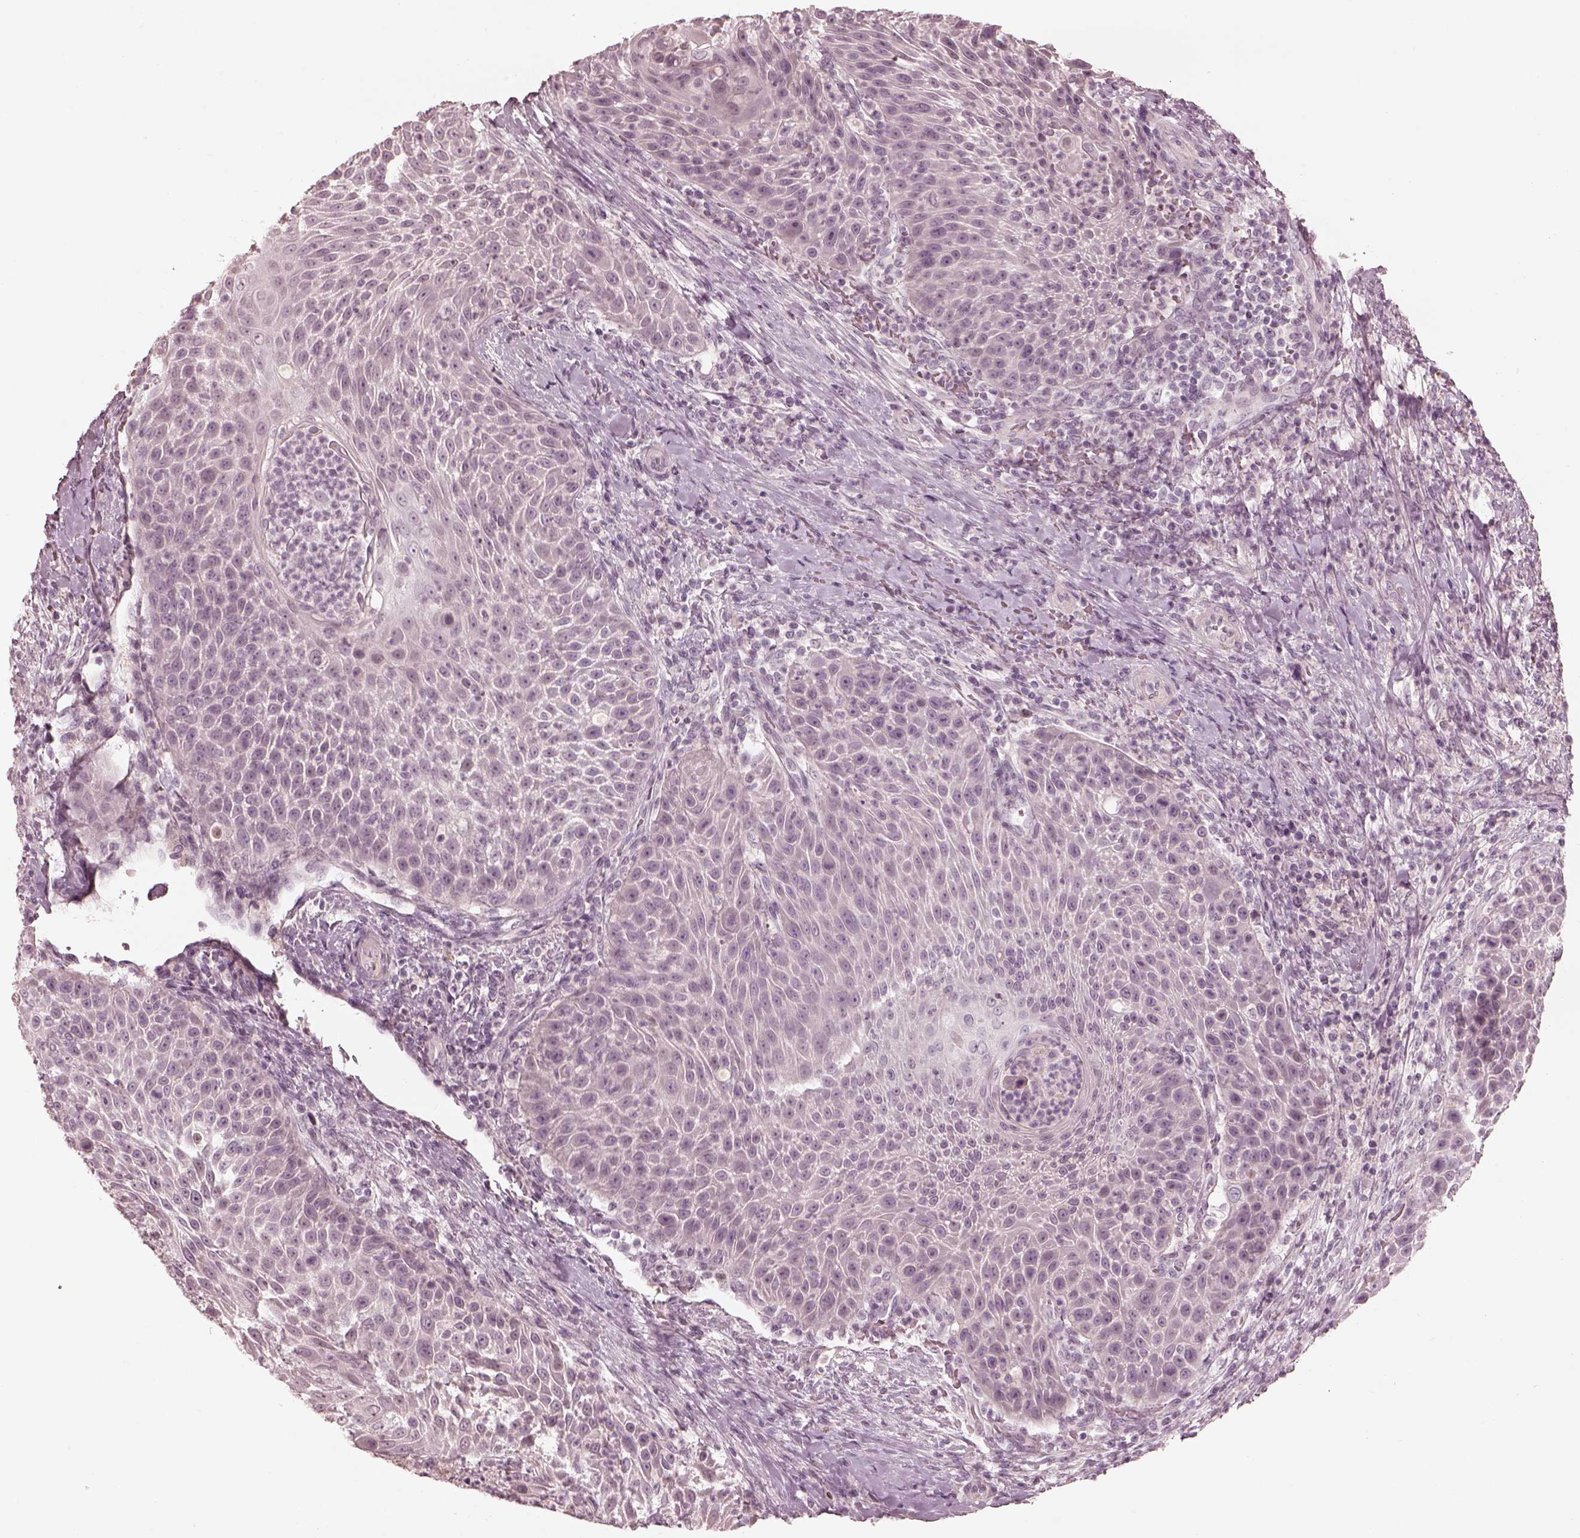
{"staining": {"intensity": "negative", "quantity": "none", "location": "none"}, "tissue": "head and neck cancer", "cell_type": "Tumor cells", "image_type": "cancer", "snomed": [{"axis": "morphology", "description": "Squamous cell carcinoma, NOS"}, {"axis": "topography", "description": "Head-Neck"}], "caption": "The immunohistochemistry histopathology image has no significant expression in tumor cells of head and neck cancer tissue.", "gene": "ADRB3", "patient": {"sex": "male", "age": 69}}